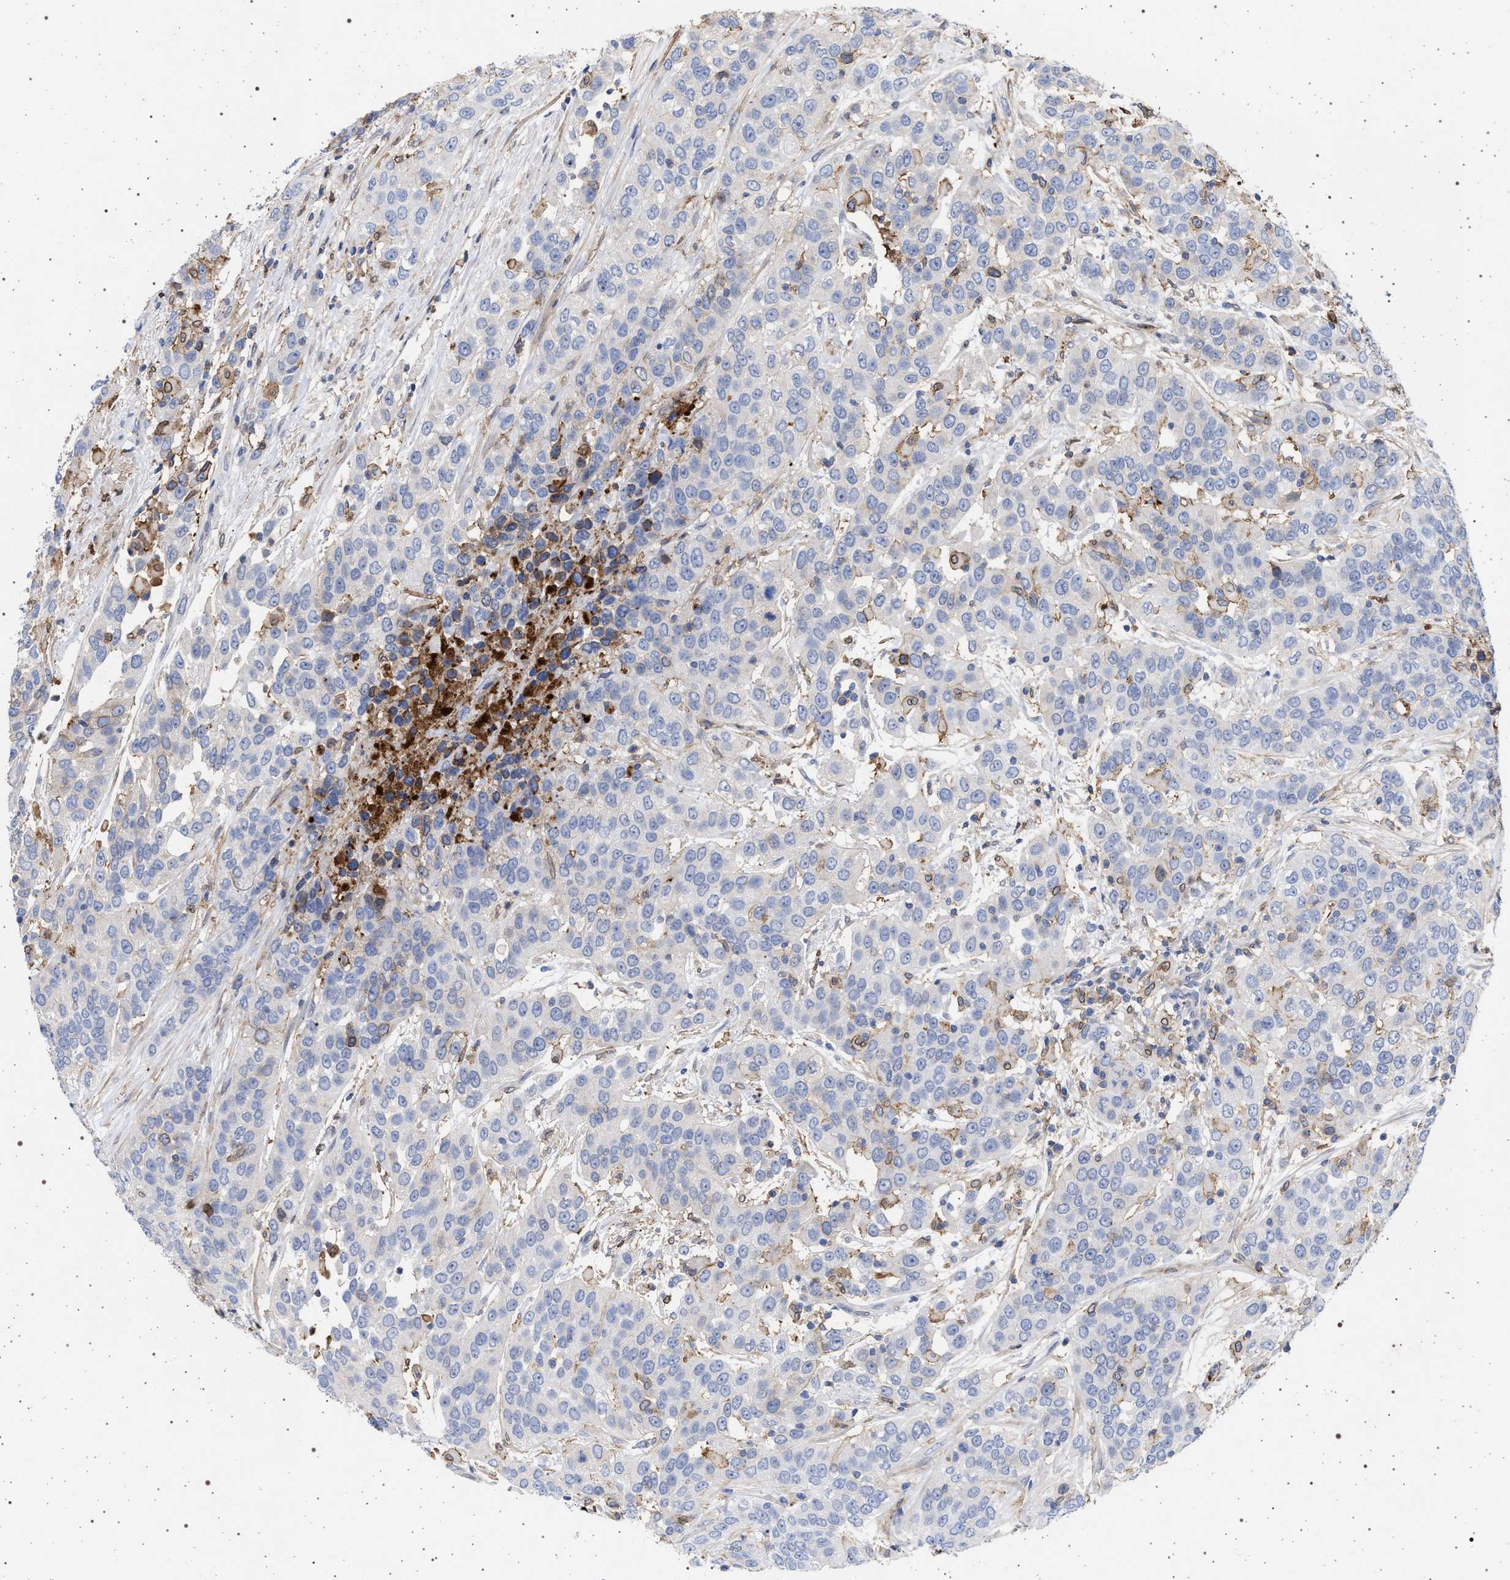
{"staining": {"intensity": "negative", "quantity": "none", "location": "none"}, "tissue": "urothelial cancer", "cell_type": "Tumor cells", "image_type": "cancer", "snomed": [{"axis": "morphology", "description": "Urothelial carcinoma, High grade"}, {"axis": "topography", "description": "Urinary bladder"}], "caption": "An IHC micrograph of urothelial cancer is shown. There is no staining in tumor cells of urothelial cancer. (DAB (3,3'-diaminobenzidine) immunohistochemistry, high magnification).", "gene": "PLG", "patient": {"sex": "female", "age": 80}}